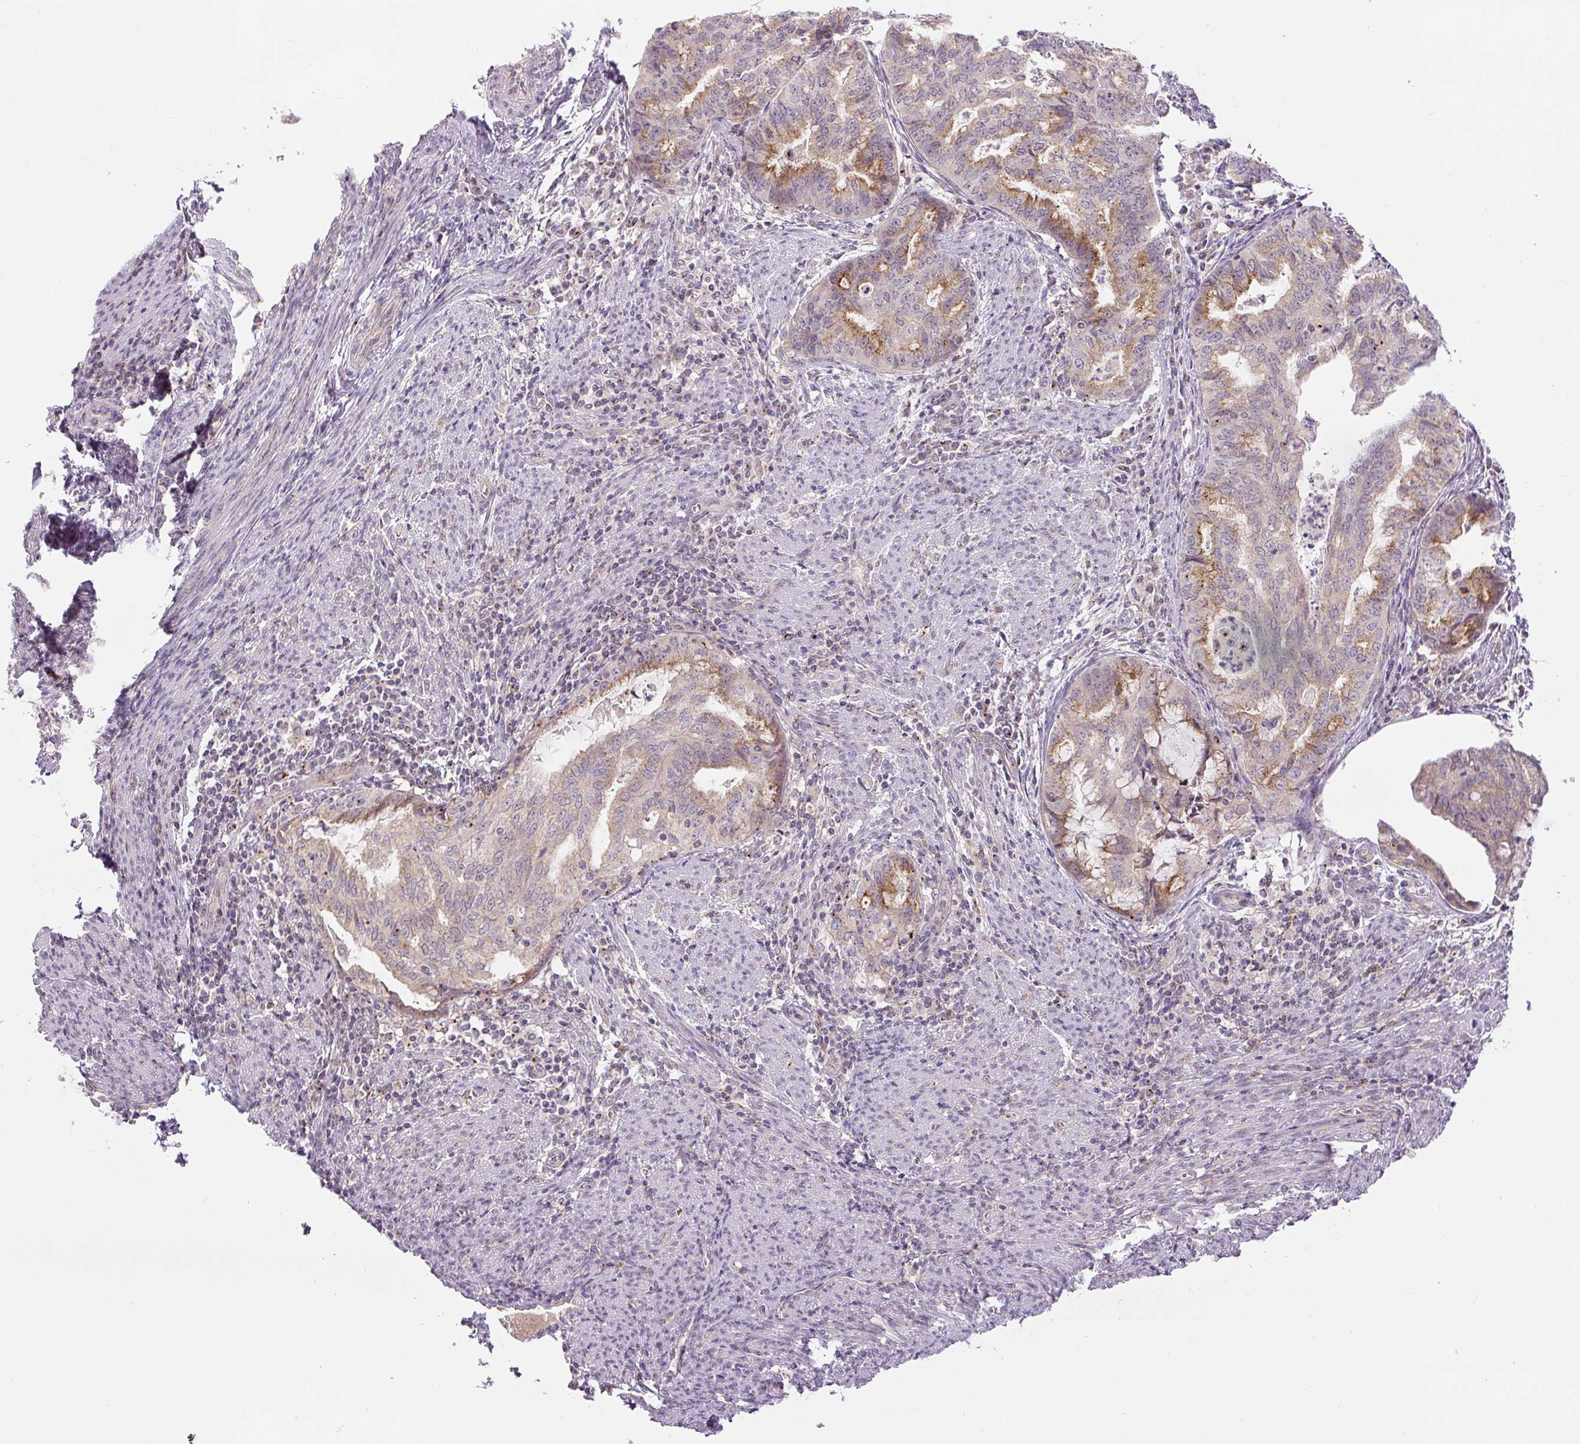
{"staining": {"intensity": "moderate", "quantity": "<25%", "location": "cytoplasmic/membranous"}, "tissue": "endometrial cancer", "cell_type": "Tumor cells", "image_type": "cancer", "snomed": [{"axis": "morphology", "description": "Adenocarcinoma, NOS"}, {"axis": "topography", "description": "Endometrium"}], "caption": "A high-resolution histopathology image shows immunohistochemistry (IHC) staining of adenocarcinoma (endometrial), which displays moderate cytoplasmic/membranous positivity in about <25% of tumor cells.", "gene": "PCM1", "patient": {"sex": "female", "age": 79}}